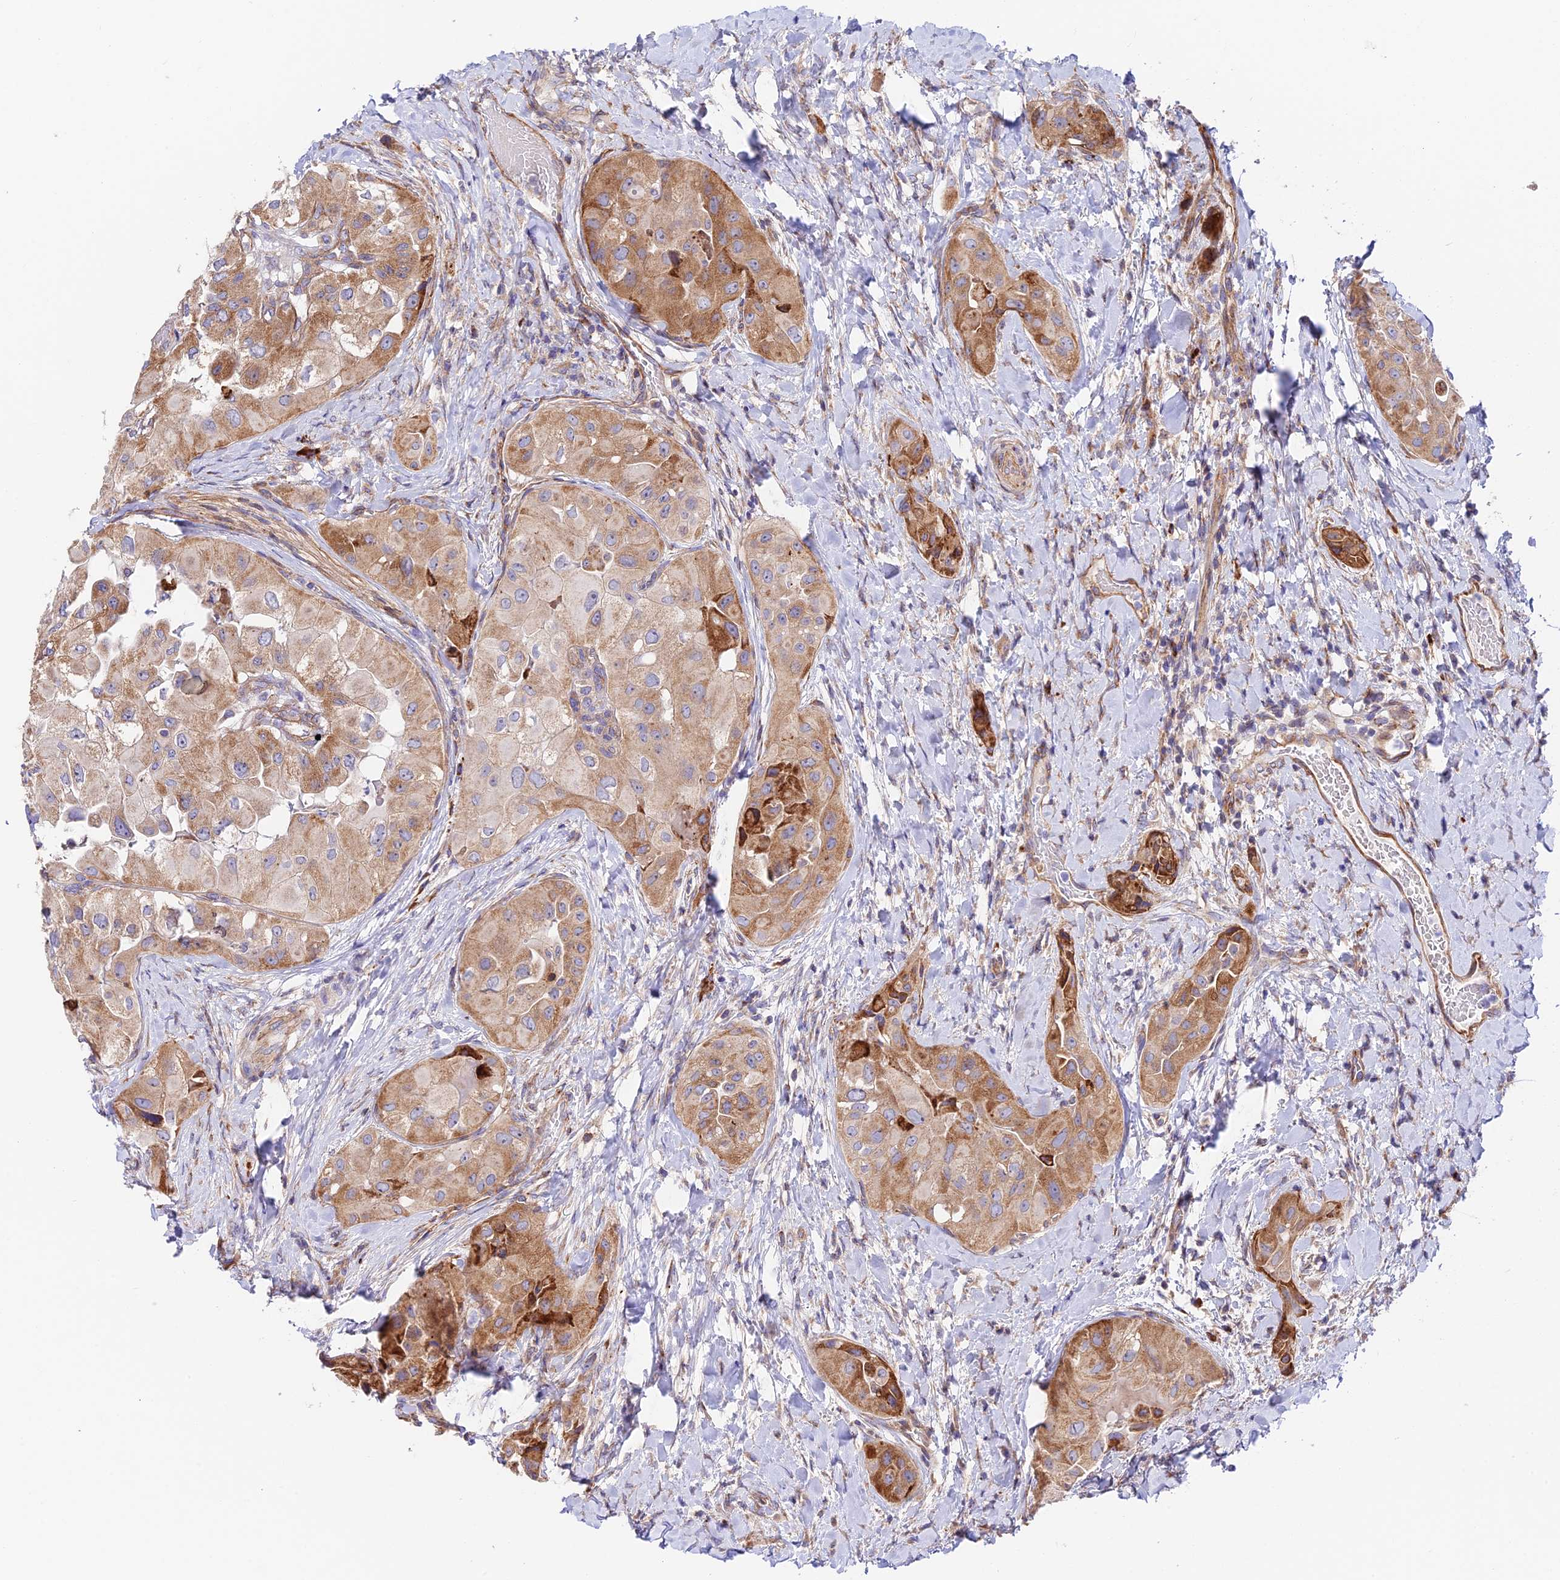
{"staining": {"intensity": "moderate", "quantity": ">75%", "location": "cytoplasmic/membranous"}, "tissue": "thyroid cancer", "cell_type": "Tumor cells", "image_type": "cancer", "snomed": [{"axis": "morphology", "description": "Normal tissue, NOS"}, {"axis": "morphology", "description": "Papillary adenocarcinoma, NOS"}, {"axis": "topography", "description": "Thyroid gland"}], "caption": "High-magnification brightfield microscopy of thyroid cancer stained with DAB (brown) and counterstained with hematoxylin (blue). tumor cells exhibit moderate cytoplasmic/membranous staining is identified in approximately>75% of cells.", "gene": "VPS13C", "patient": {"sex": "female", "age": 59}}